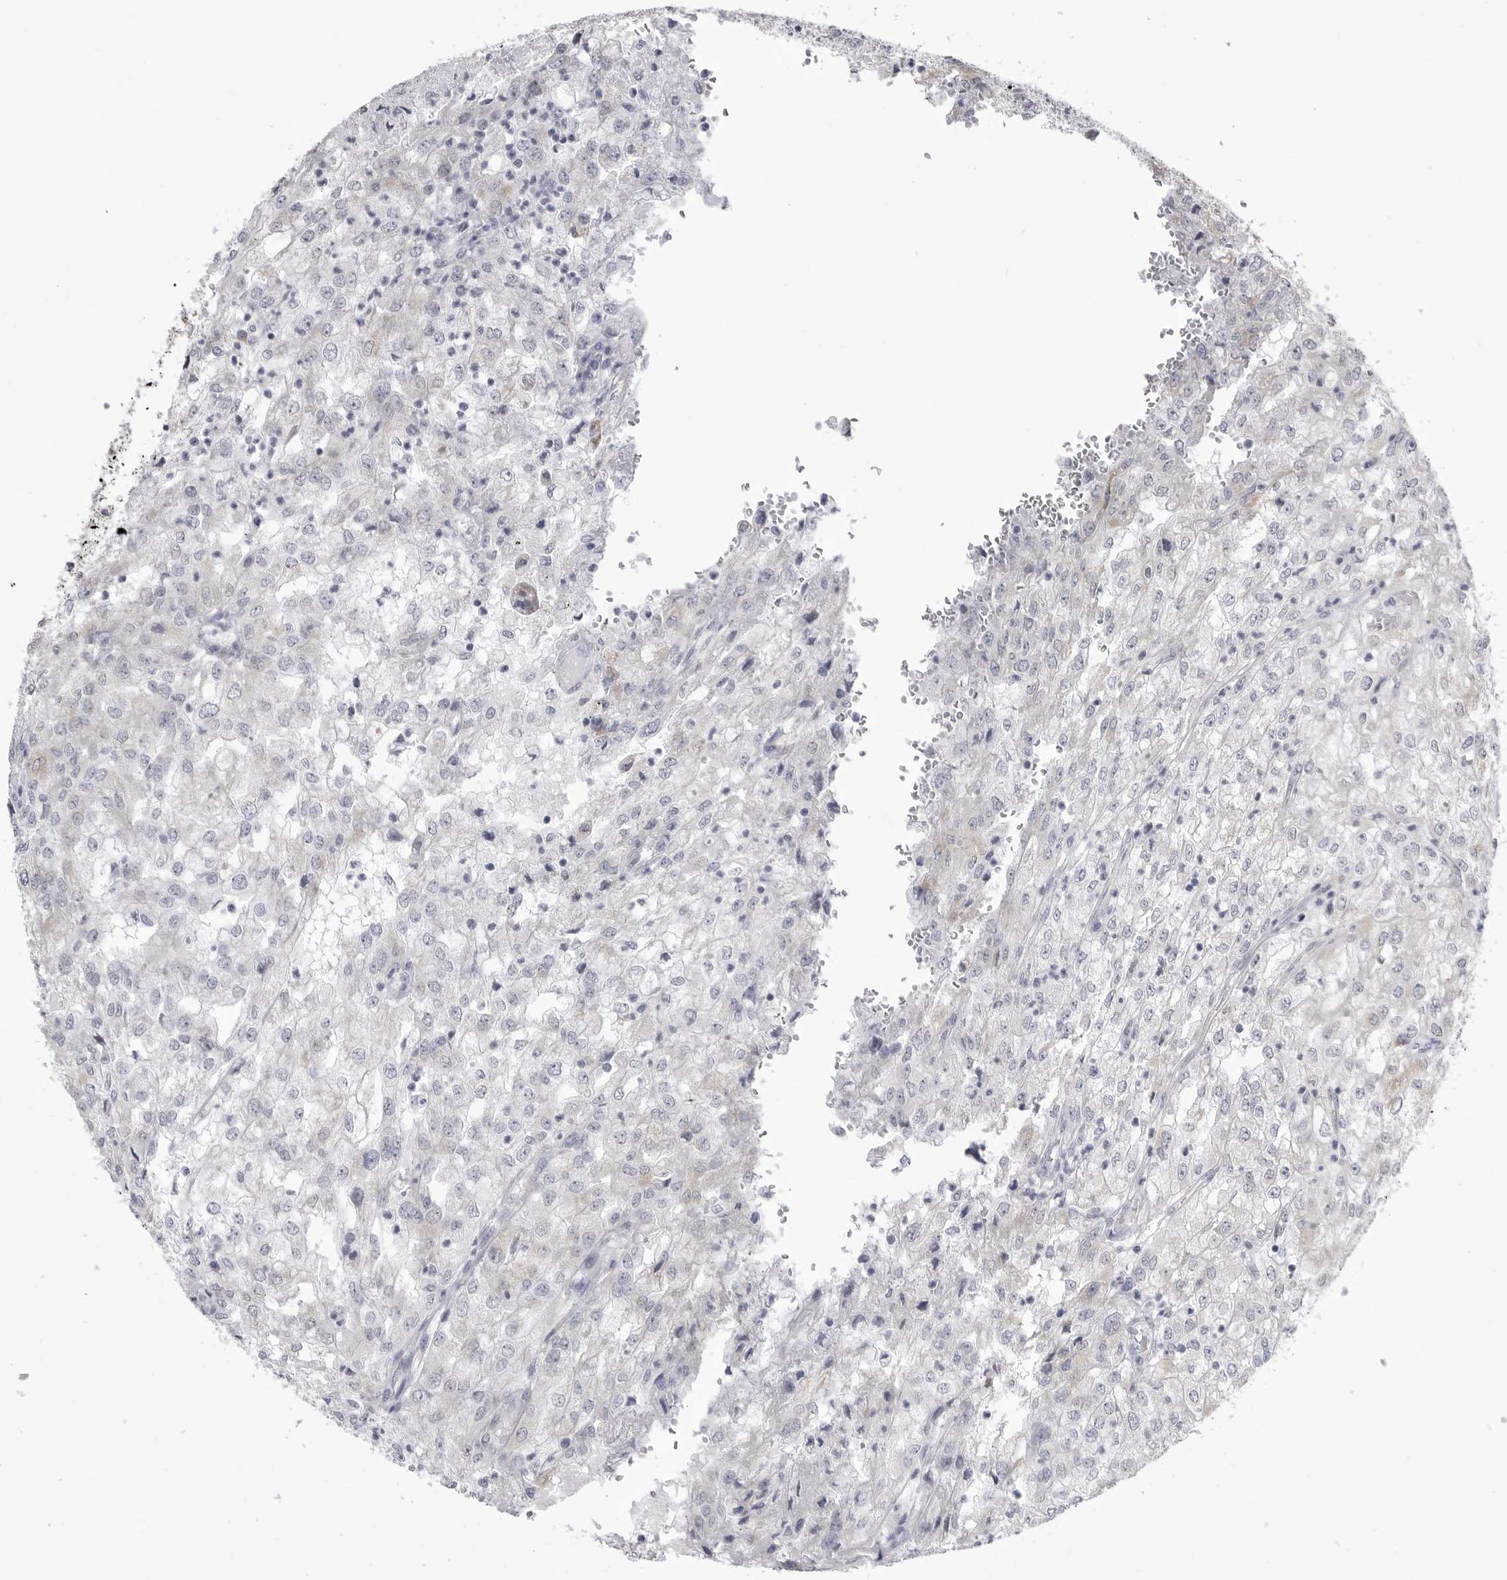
{"staining": {"intensity": "negative", "quantity": "none", "location": "none"}, "tissue": "renal cancer", "cell_type": "Tumor cells", "image_type": "cancer", "snomed": [{"axis": "morphology", "description": "Adenocarcinoma, NOS"}, {"axis": "topography", "description": "Kidney"}], "caption": "IHC histopathology image of human renal cancer stained for a protein (brown), which displays no staining in tumor cells.", "gene": "FH", "patient": {"sex": "female", "age": 54}}